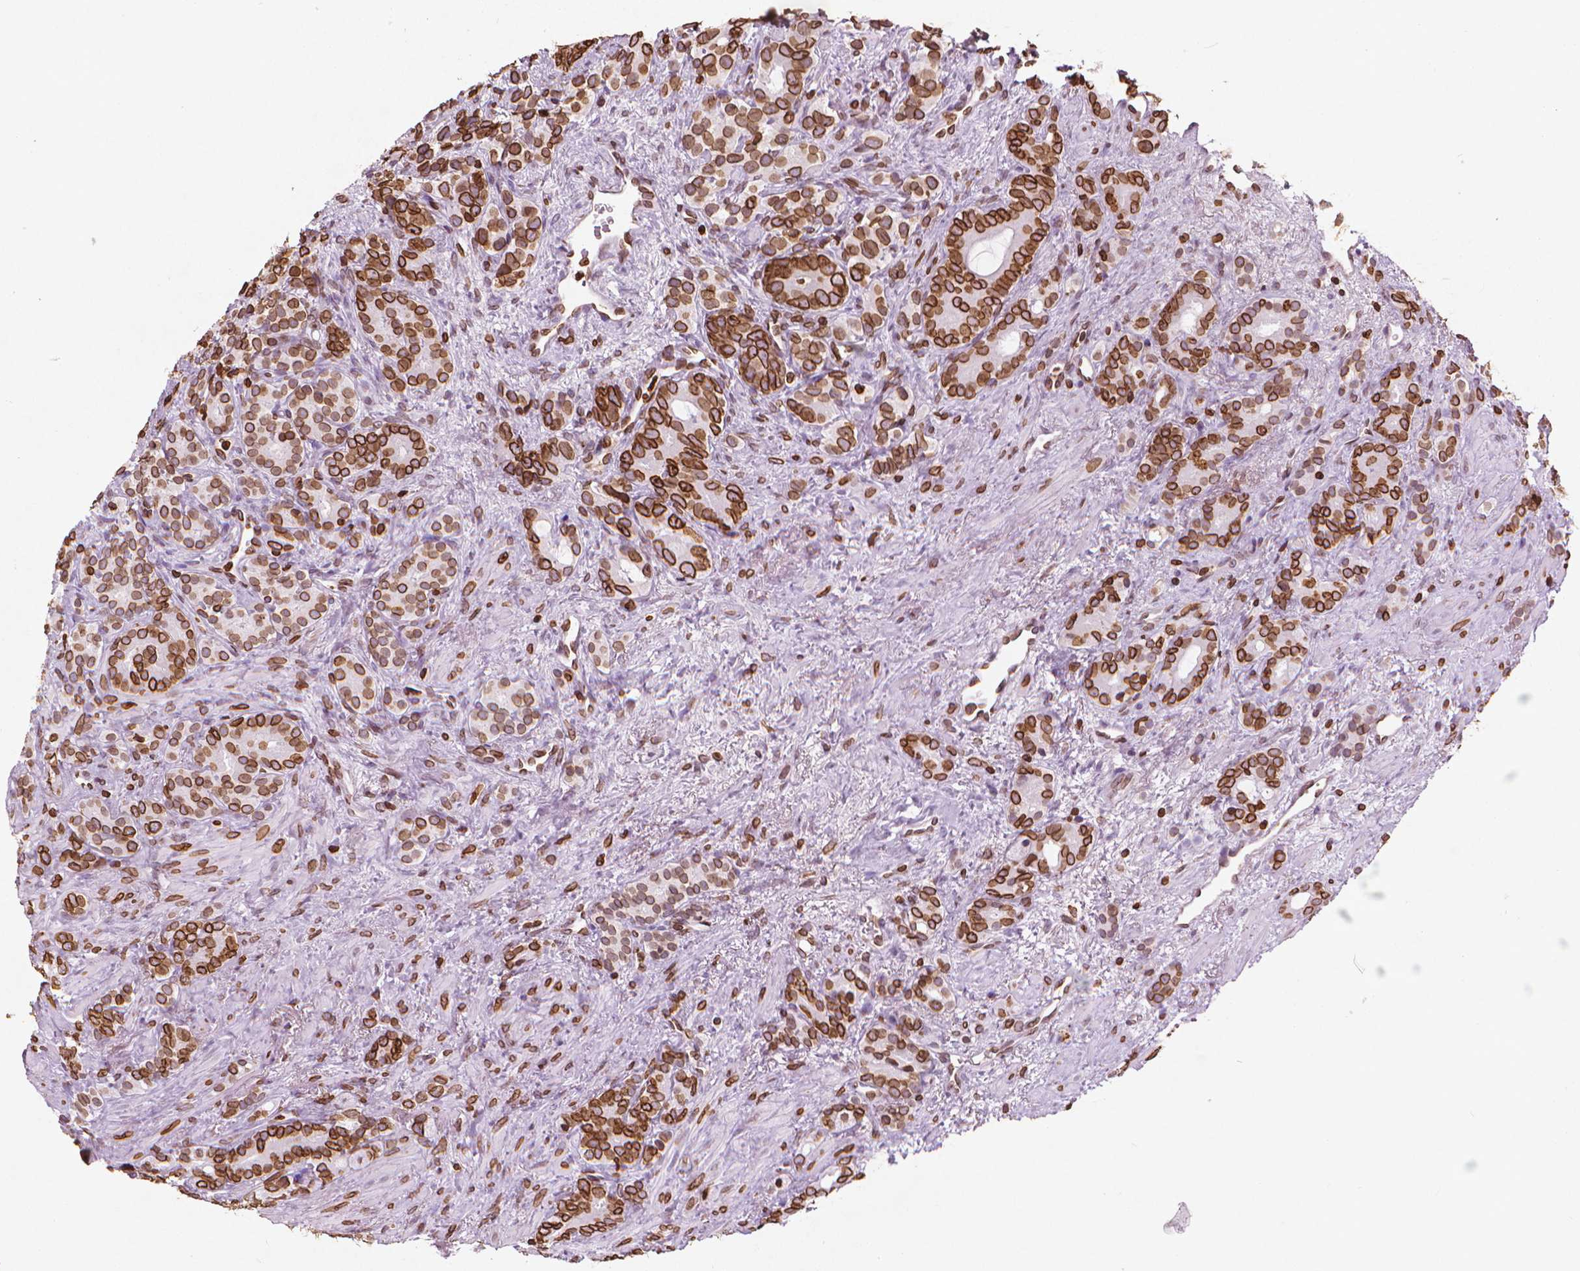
{"staining": {"intensity": "strong", "quantity": ">75%", "location": "cytoplasmic/membranous,nuclear"}, "tissue": "prostate cancer", "cell_type": "Tumor cells", "image_type": "cancer", "snomed": [{"axis": "morphology", "description": "Adenocarcinoma, High grade"}, {"axis": "topography", "description": "Prostate"}], "caption": "Immunohistochemical staining of prostate adenocarcinoma (high-grade) exhibits high levels of strong cytoplasmic/membranous and nuclear staining in approximately >75% of tumor cells. (Brightfield microscopy of DAB IHC at high magnification).", "gene": "LMNB1", "patient": {"sex": "male", "age": 84}}